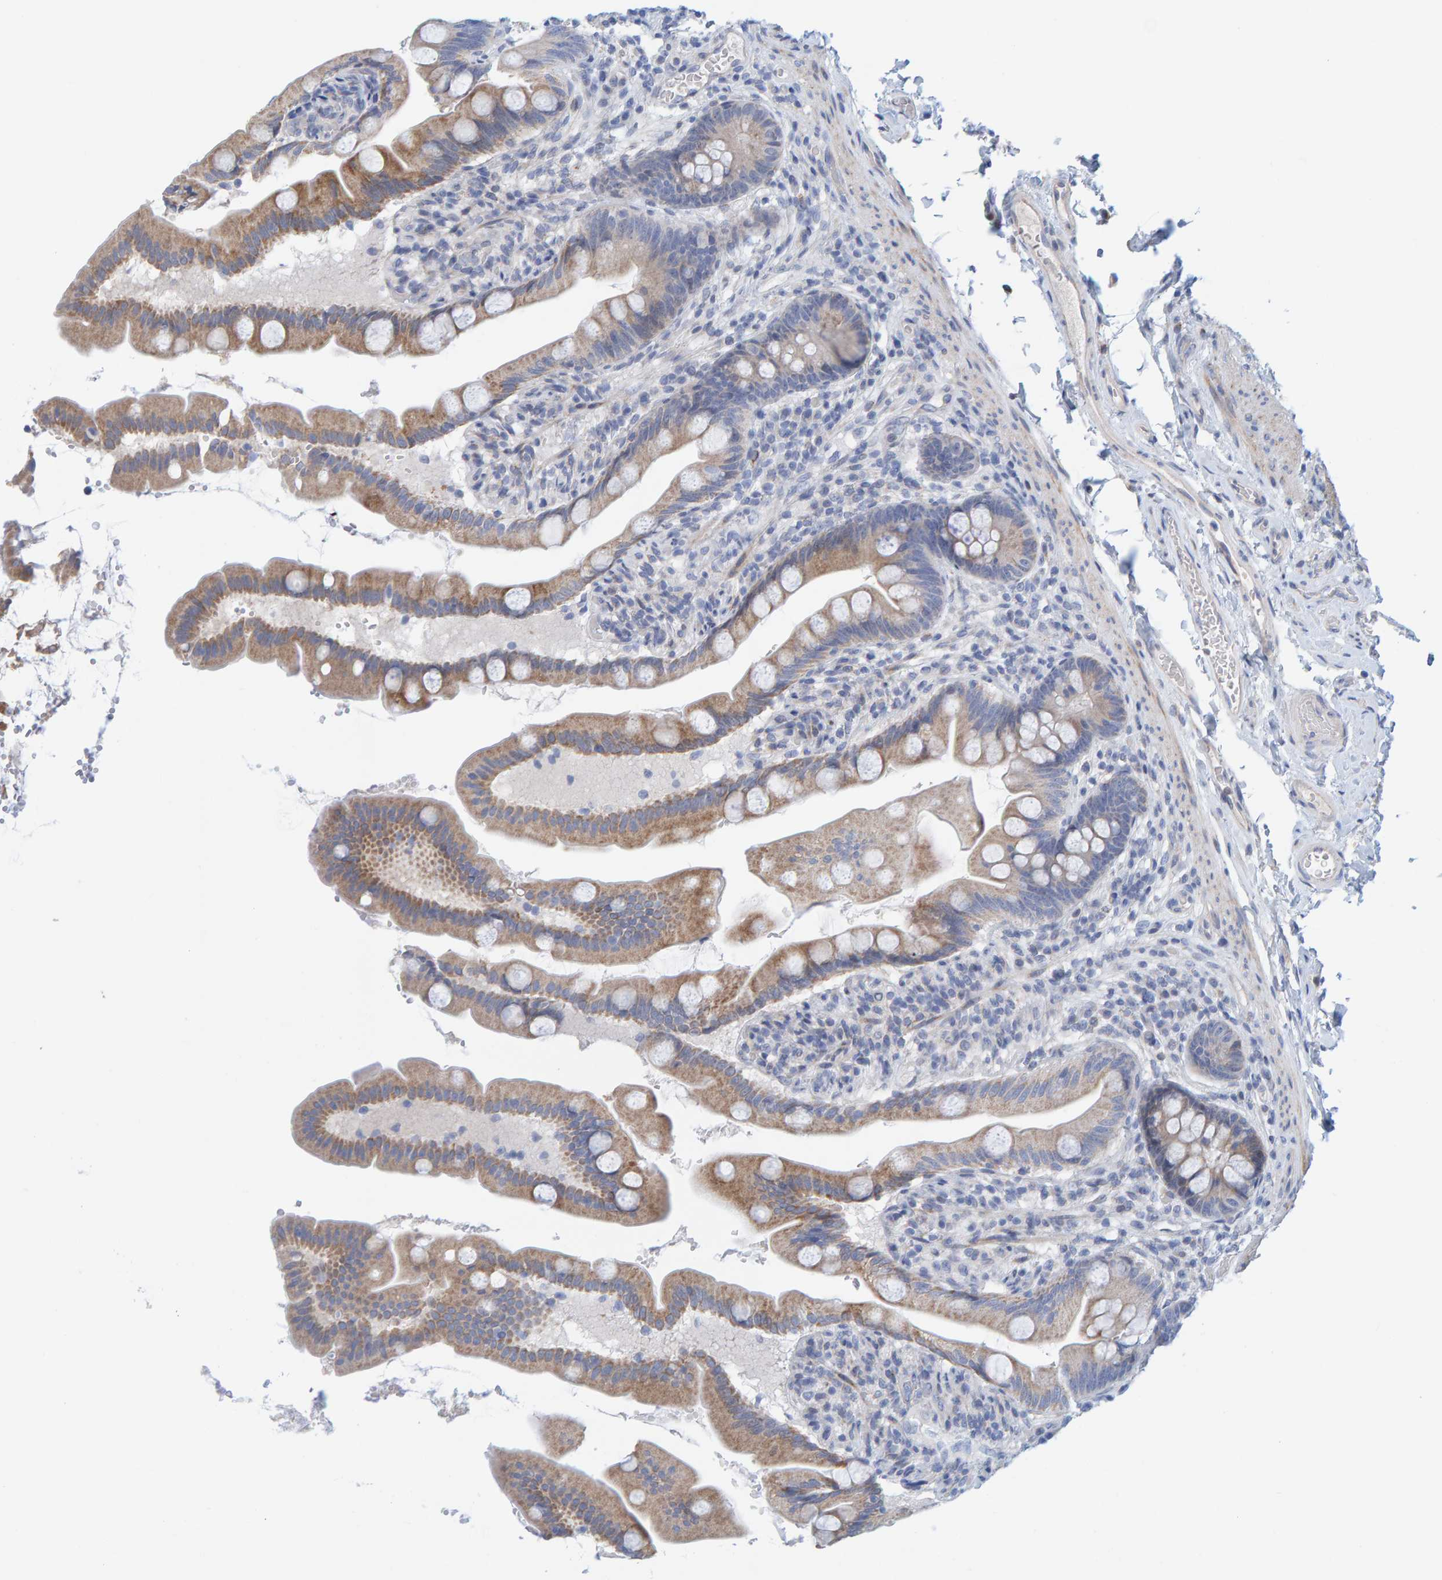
{"staining": {"intensity": "moderate", "quantity": ">75%", "location": "cytoplasmic/membranous"}, "tissue": "small intestine", "cell_type": "Glandular cells", "image_type": "normal", "snomed": [{"axis": "morphology", "description": "Normal tissue, NOS"}, {"axis": "topography", "description": "Small intestine"}], "caption": "Small intestine was stained to show a protein in brown. There is medium levels of moderate cytoplasmic/membranous positivity in approximately >75% of glandular cells.", "gene": "ZC3H3", "patient": {"sex": "female", "age": 56}}